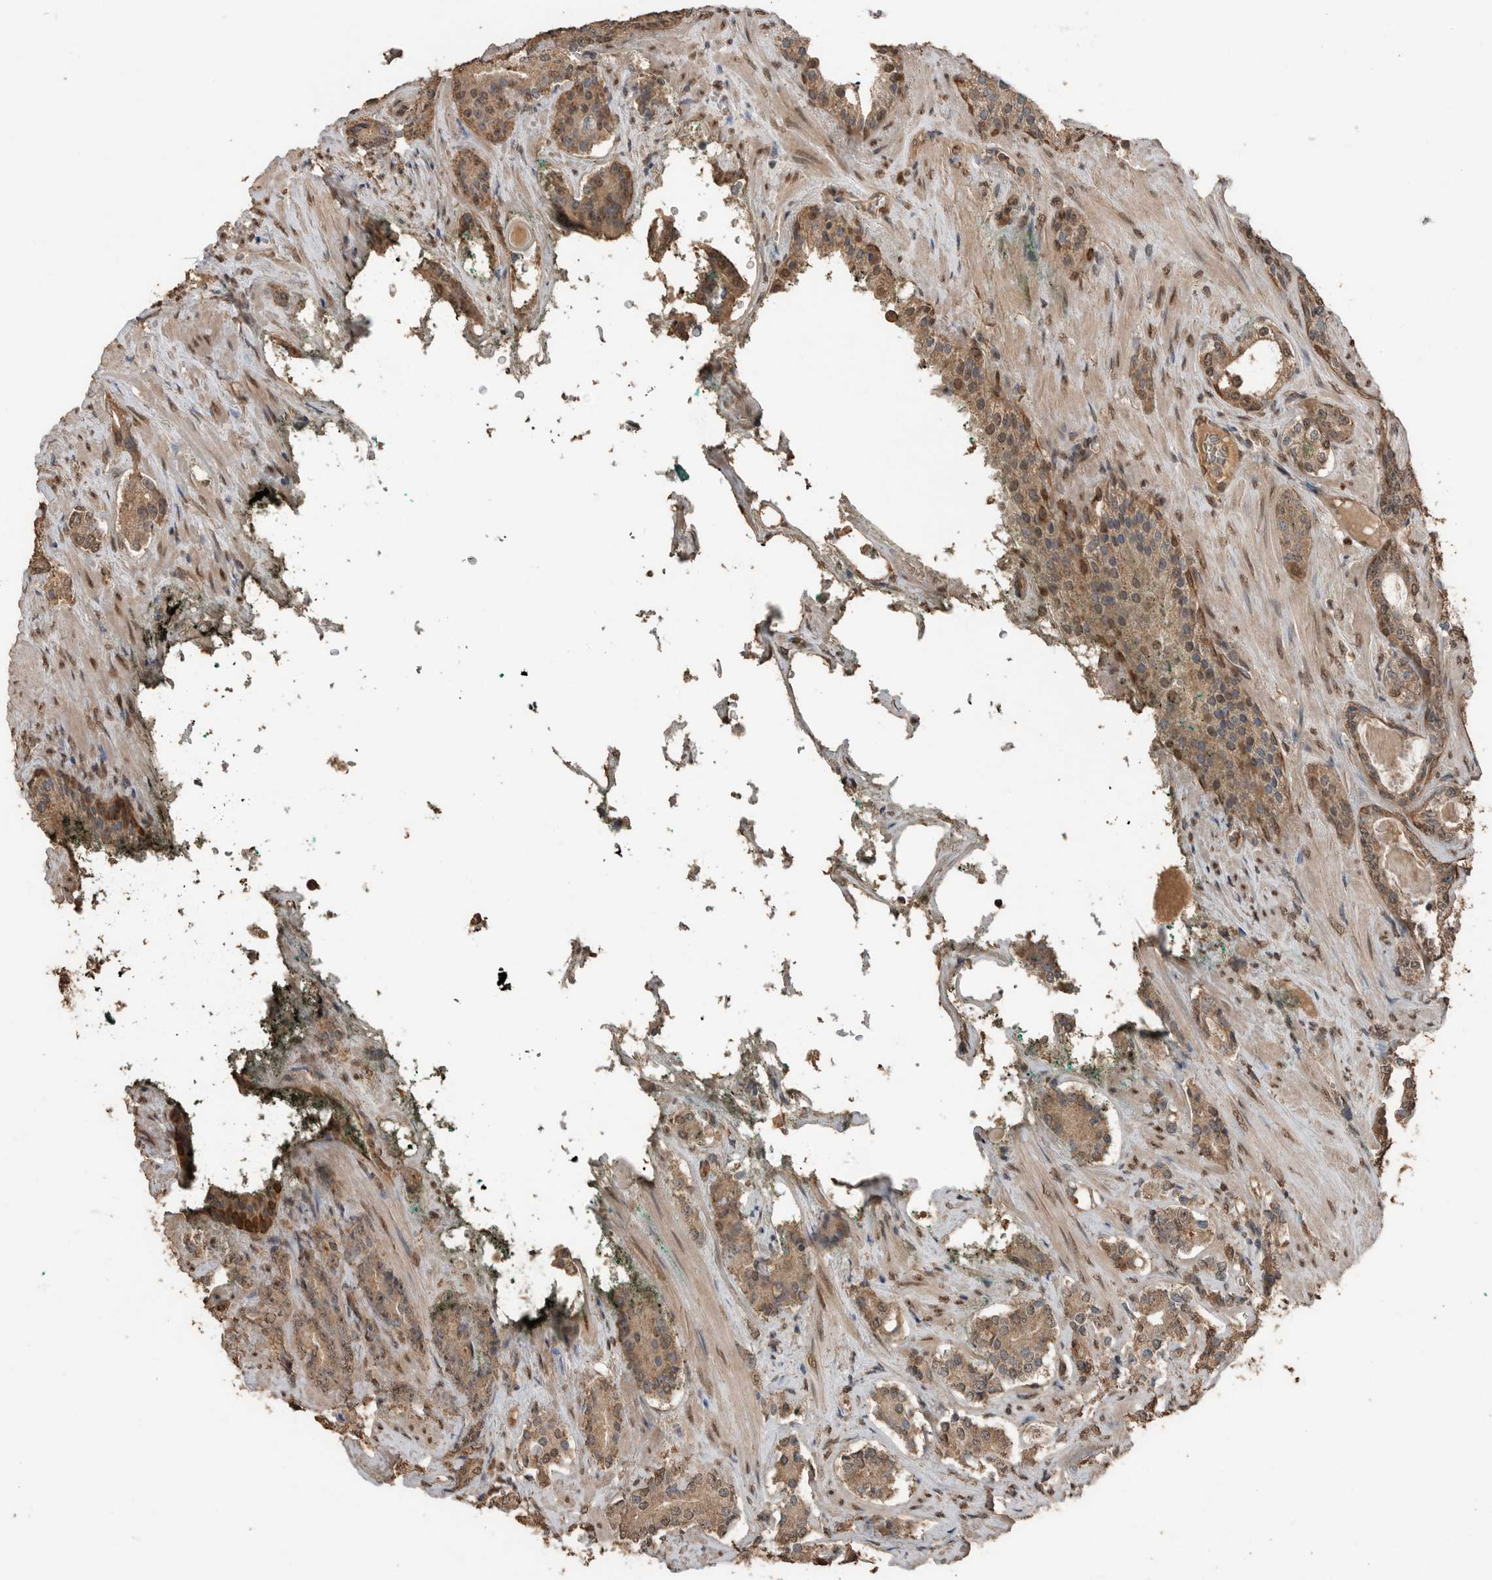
{"staining": {"intensity": "moderate", "quantity": ">75%", "location": "cytoplasmic/membranous,nuclear"}, "tissue": "prostate cancer", "cell_type": "Tumor cells", "image_type": "cancer", "snomed": [{"axis": "morphology", "description": "Adenocarcinoma, High grade"}, {"axis": "topography", "description": "Prostate"}], "caption": "Adenocarcinoma (high-grade) (prostate) tissue shows moderate cytoplasmic/membranous and nuclear staining in approximately >75% of tumor cells, visualized by immunohistochemistry.", "gene": "BLZF1", "patient": {"sex": "male", "age": 71}}